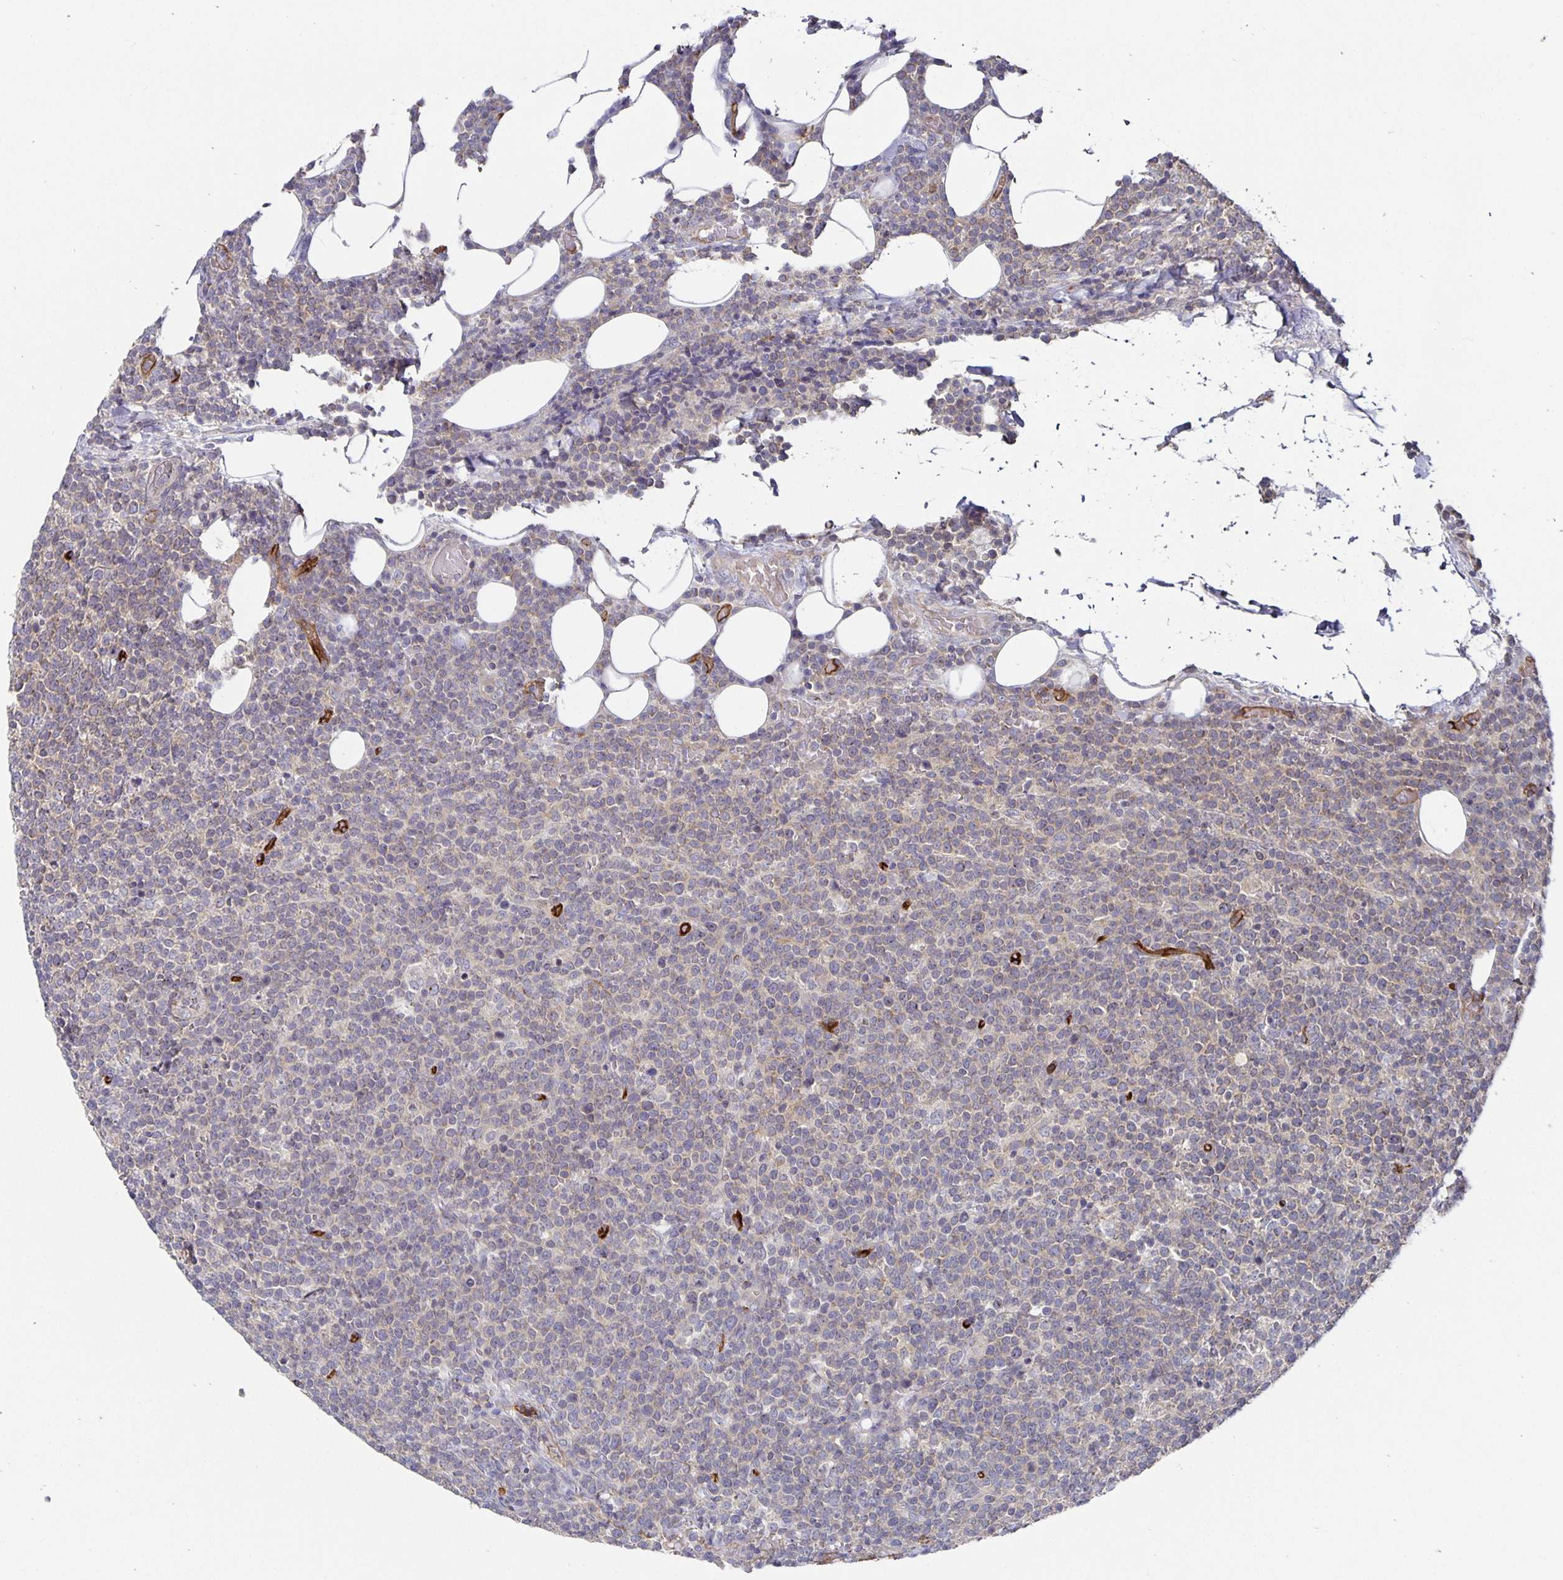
{"staining": {"intensity": "negative", "quantity": "none", "location": "none"}, "tissue": "lymphoma", "cell_type": "Tumor cells", "image_type": "cancer", "snomed": [{"axis": "morphology", "description": "Malignant lymphoma, non-Hodgkin's type, High grade"}, {"axis": "topography", "description": "Lymph node"}], "caption": "There is no significant expression in tumor cells of high-grade malignant lymphoma, non-Hodgkin's type.", "gene": "PODXL", "patient": {"sex": "male", "age": 61}}